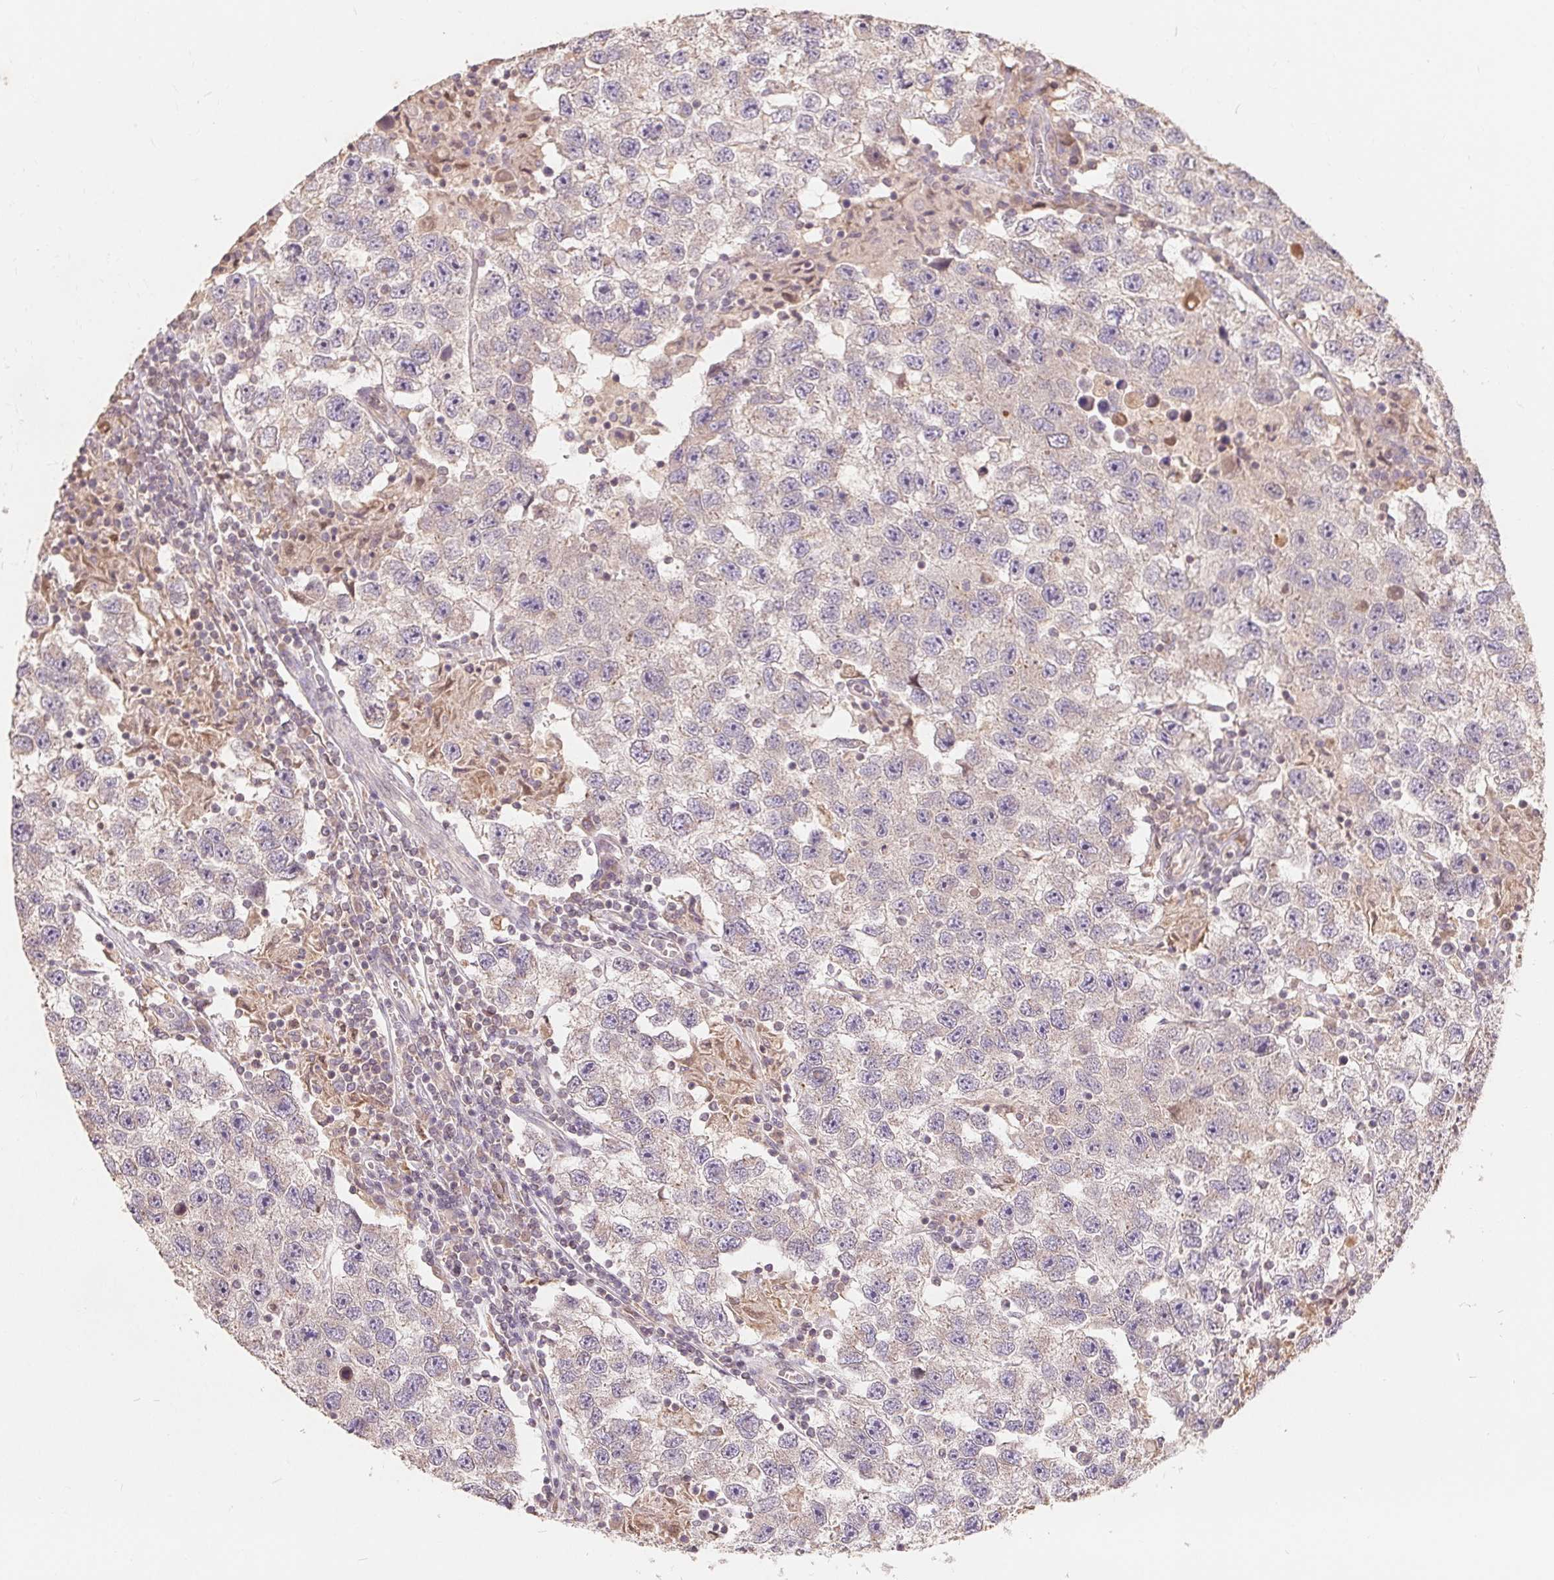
{"staining": {"intensity": "negative", "quantity": "none", "location": "none"}, "tissue": "testis cancer", "cell_type": "Tumor cells", "image_type": "cancer", "snomed": [{"axis": "morphology", "description": "Seminoma, NOS"}, {"axis": "topography", "description": "Testis"}], "caption": "DAB immunohistochemical staining of testis seminoma reveals no significant expression in tumor cells. (Stains: DAB immunohistochemistry (IHC) with hematoxylin counter stain, Microscopy: brightfield microscopy at high magnification).", "gene": "CDIPT", "patient": {"sex": "male", "age": 26}}